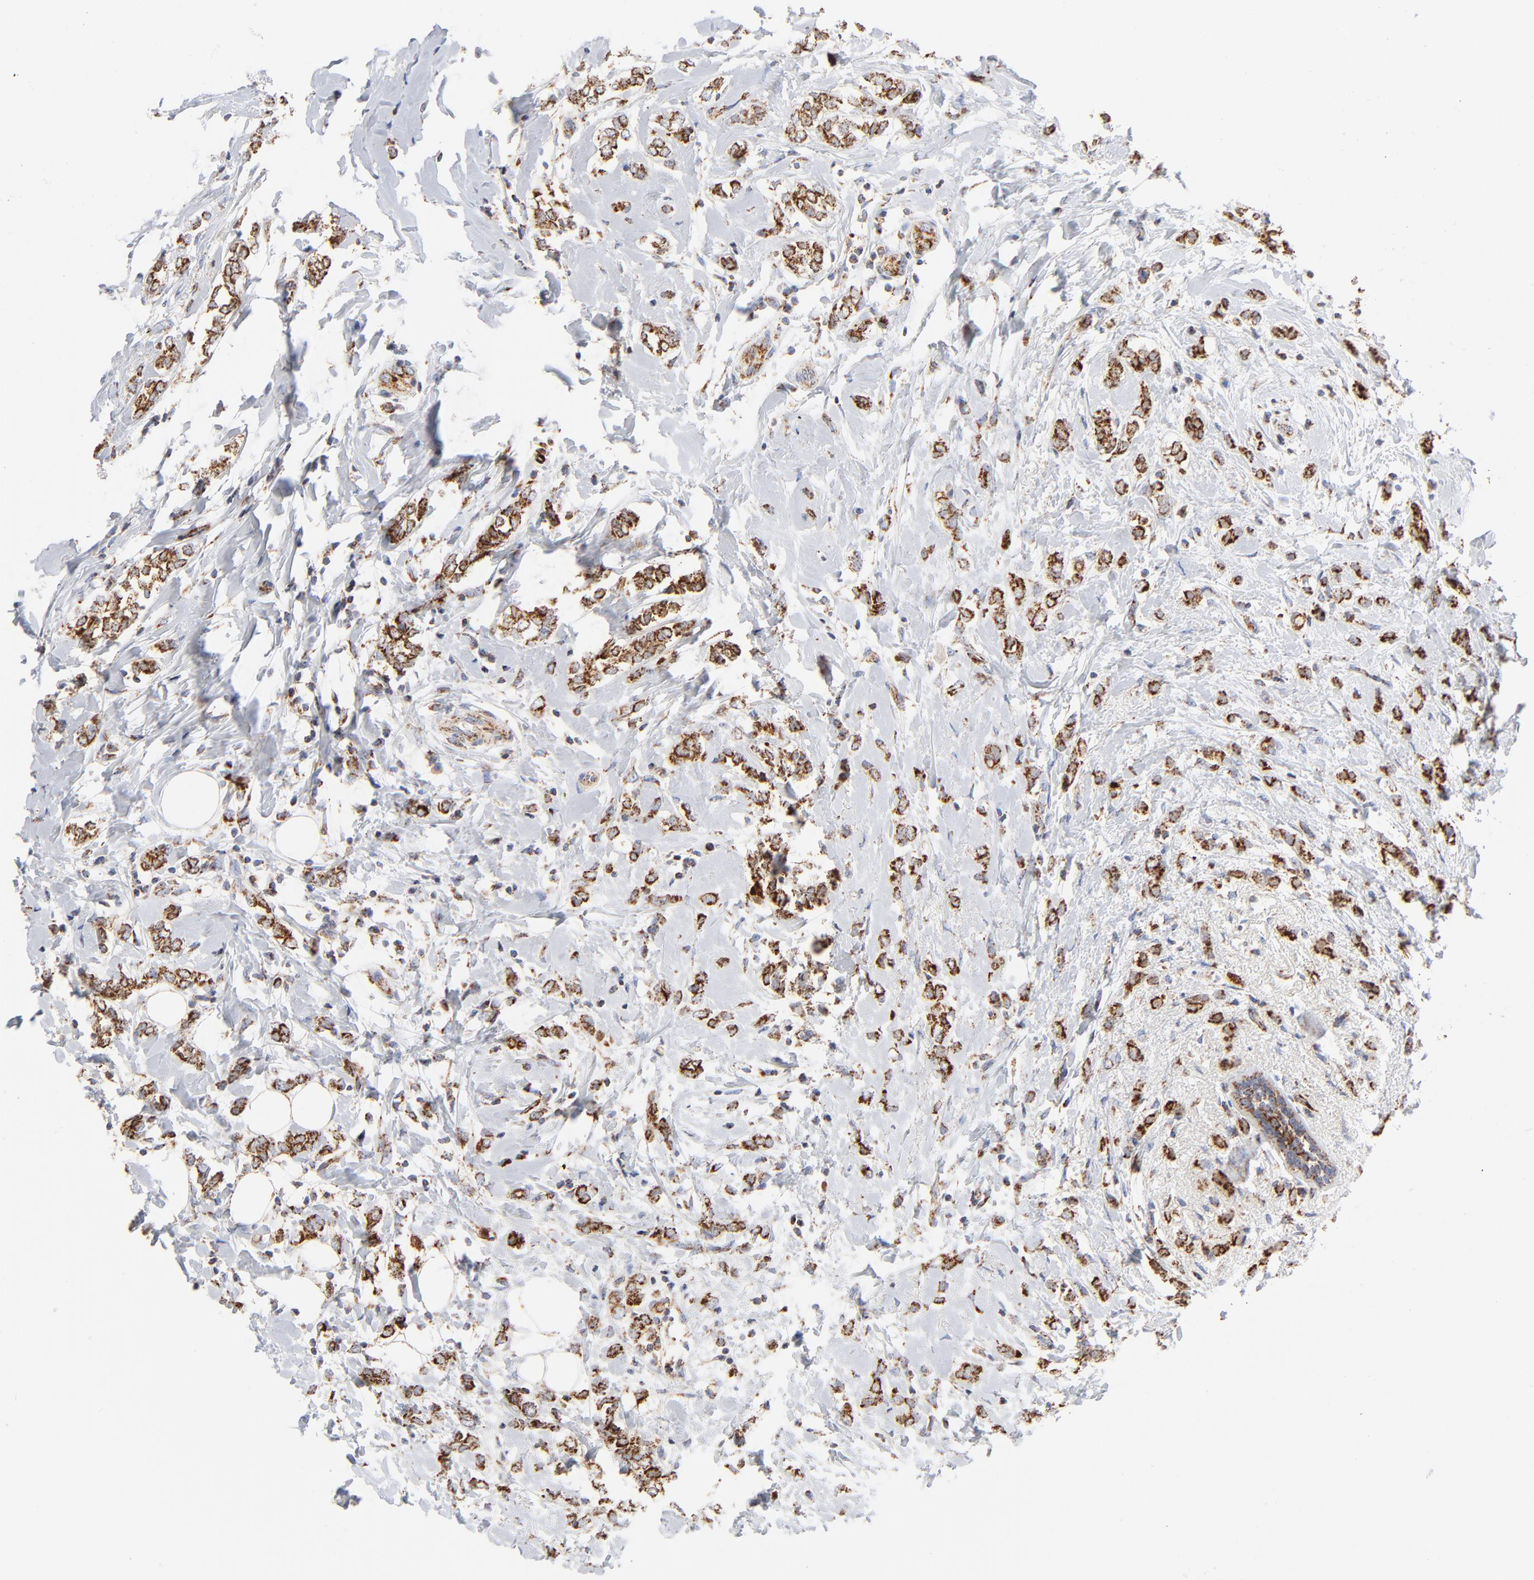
{"staining": {"intensity": "strong", "quantity": ">75%", "location": "cytoplasmic/membranous"}, "tissue": "breast cancer", "cell_type": "Tumor cells", "image_type": "cancer", "snomed": [{"axis": "morphology", "description": "Normal tissue, NOS"}, {"axis": "morphology", "description": "Lobular carcinoma"}, {"axis": "topography", "description": "Breast"}], "caption": "Lobular carcinoma (breast) stained for a protein displays strong cytoplasmic/membranous positivity in tumor cells. (brown staining indicates protein expression, while blue staining denotes nuclei).", "gene": "DIABLO", "patient": {"sex": "female", "age": 47}}